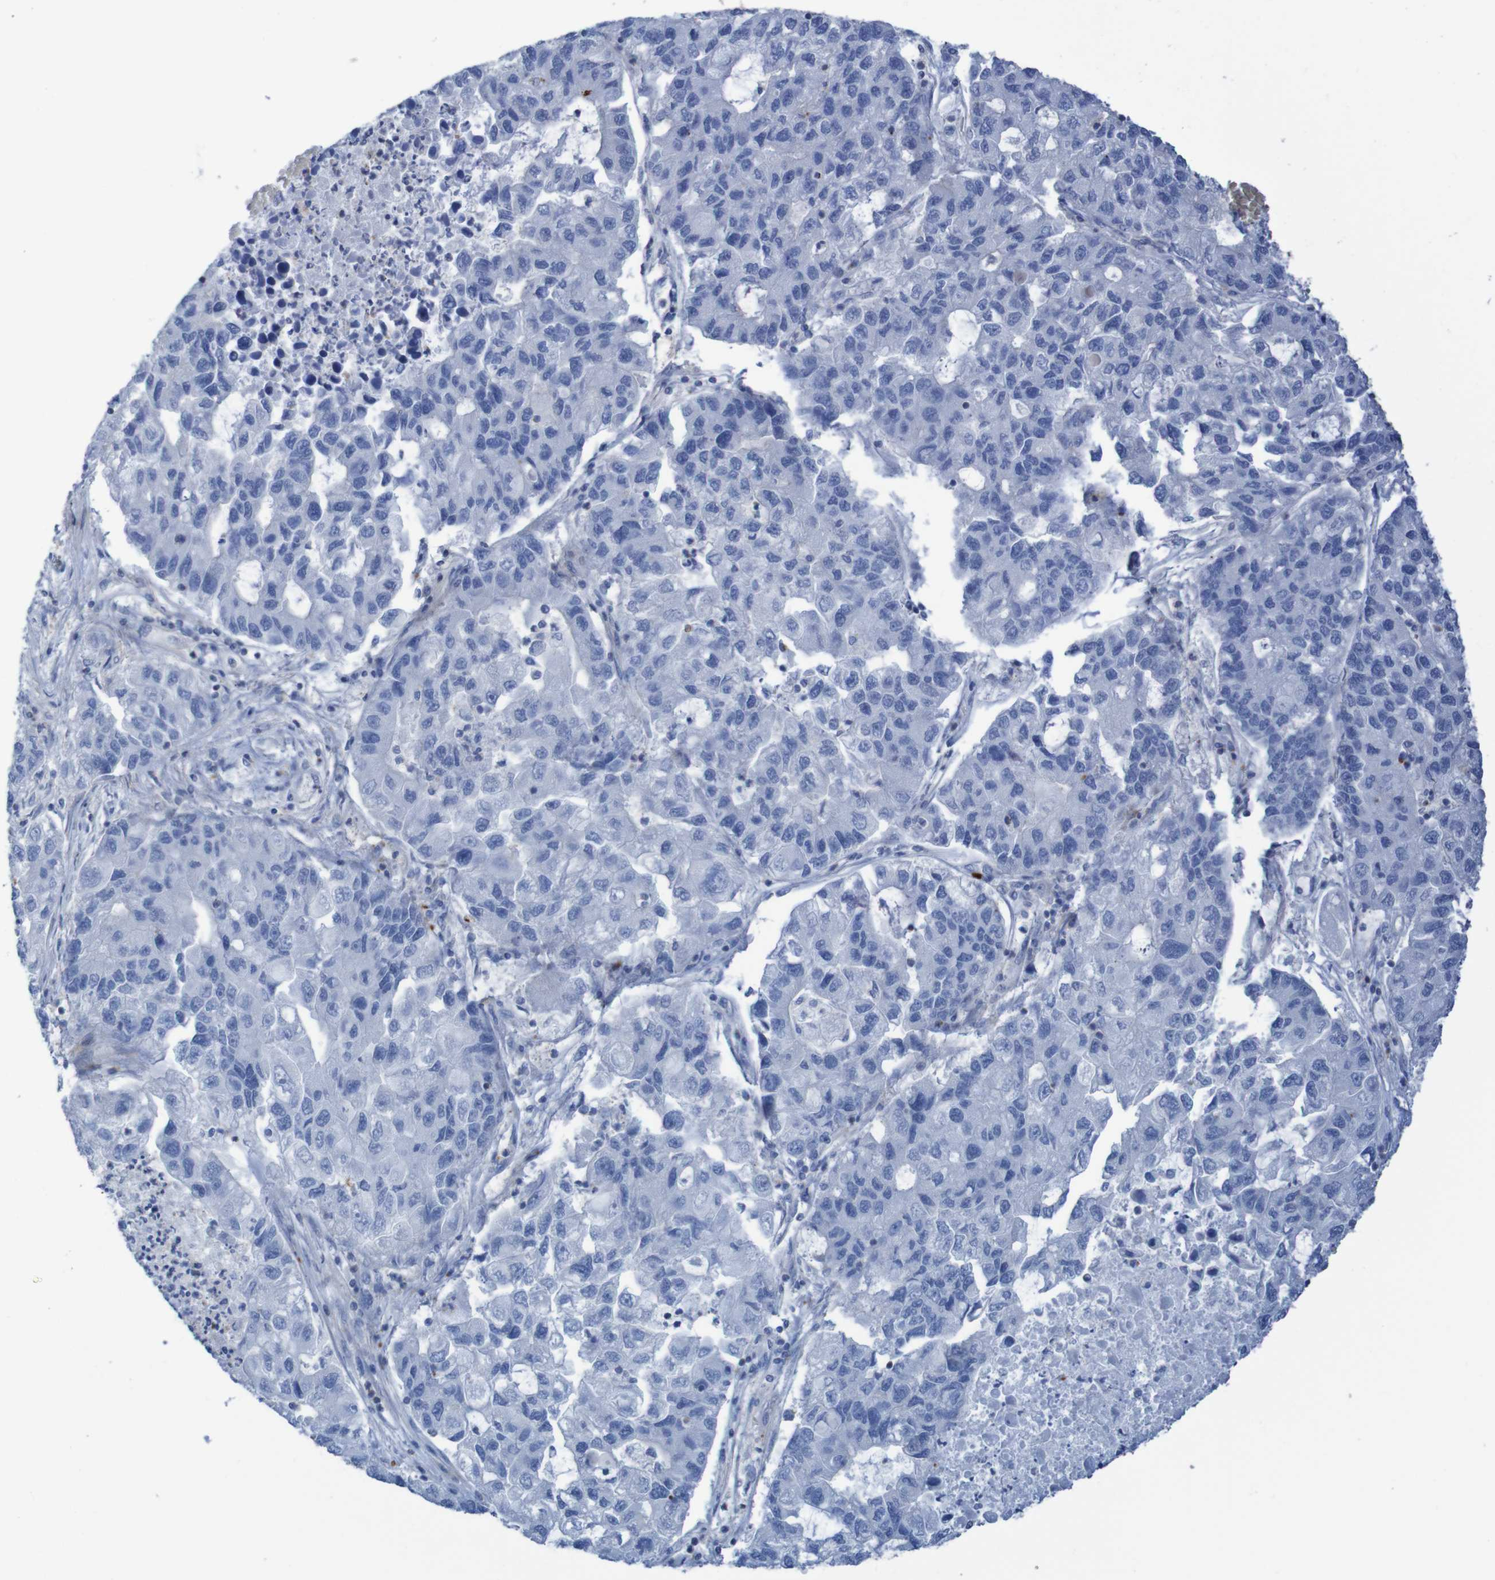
{"staining": {"intensity": "negative", "quantity": "none", "location": "none"}, "tissue": "lung cancer", "cell_type": "Tumor cells", "image_type": "cancer", "snomed": [{"axis": "morphology", "description": "Adenocarcinoma, NOS"}, {"axis": "topography", "description": "Lung"}], "caption": "Lung cancer was stained to show a protein in brown. There is no significant positivity in tumor cells.", "gene": "RNF182", "patient": {"sex": "female", "age": 51}}